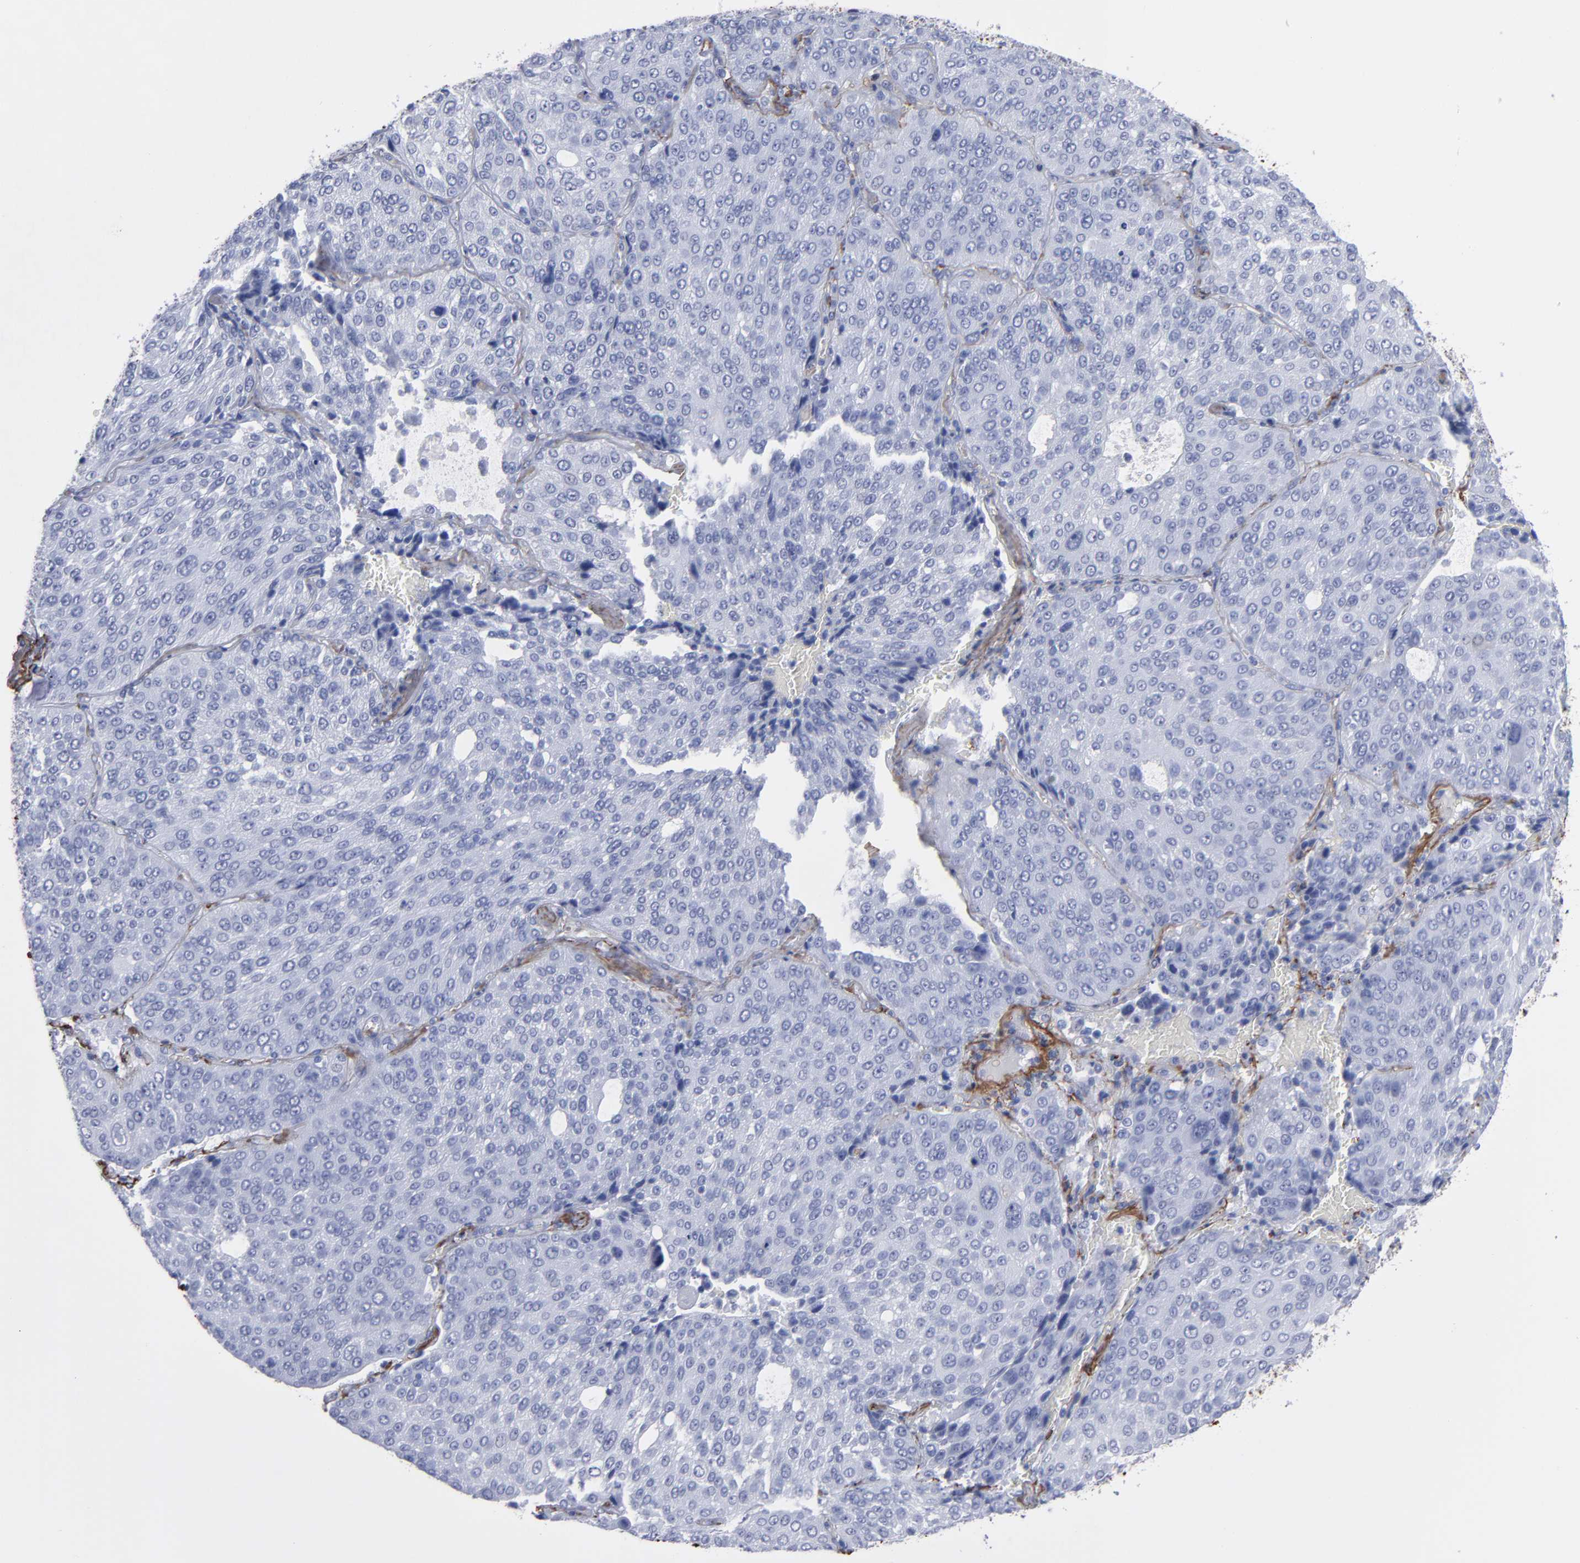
{"staining": {"intensity": "negative", "quantity": "none", "location": "none"}, "tissue": "lung cancer", "cell_type": "Tumor cells", "image_type": "cancer", "snomed": [{"axis": "morphology", "description": "Squamous cell carcinoma, NOS"}, {"axis": "topography", "description": "Lung"}], "caption": "Lung squamous cell carcinoma was stained to show a protein in brown. There is no significant expression in tumor cells.", "gene": "EMILIN1", "patient": {"sex": "male", "age": 54}}